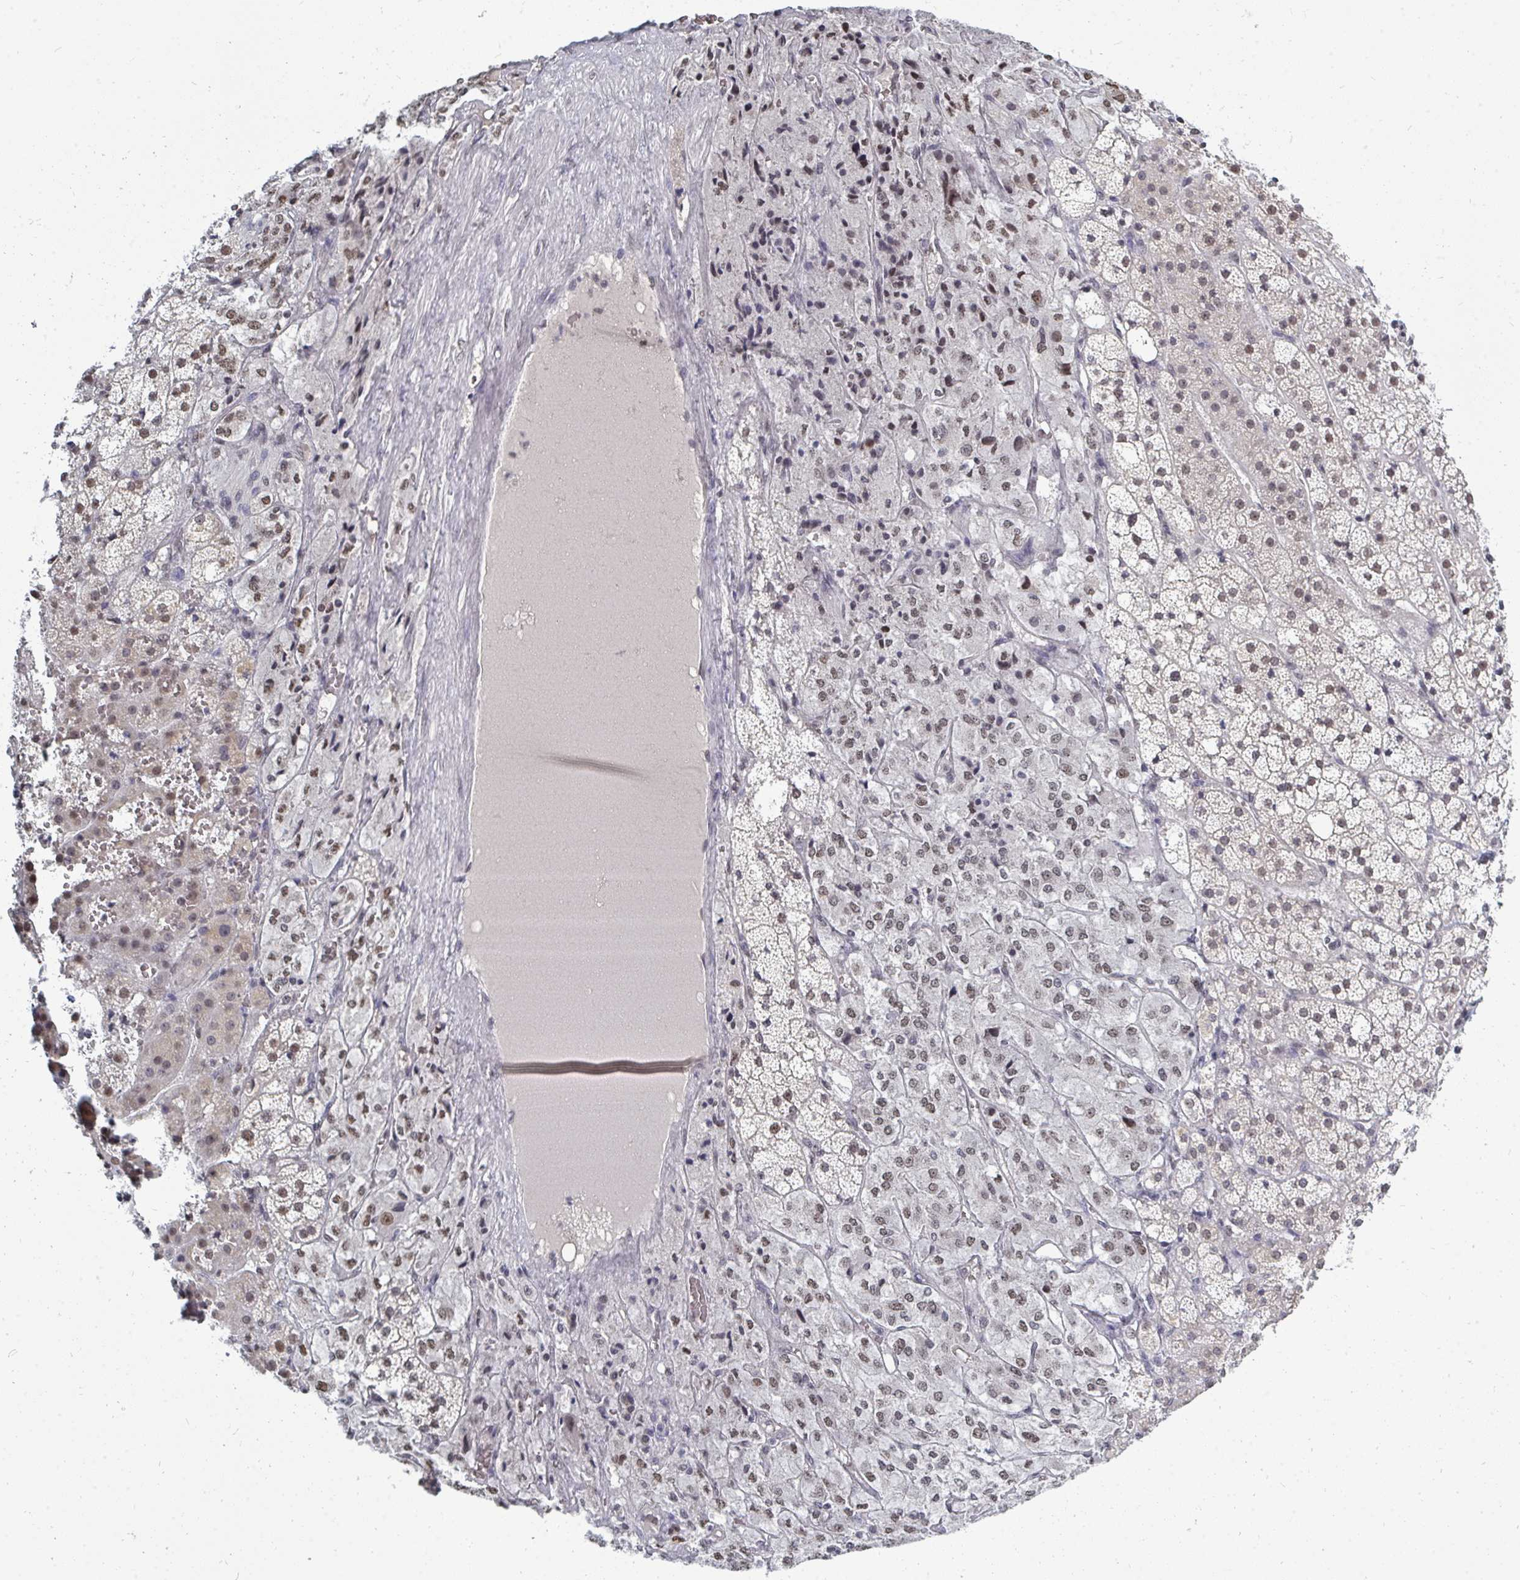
{"staining": {"intensity": "moderate", "quantity": ">75%", "location": "nuclear"}, "tissue": "adrenal gland", "cell_type": "Glandular cells", "image_type": "normal", "snomed": [{"axis": "morphology", "description": "Normal tissue, NOS"}, {"axis": "topography", "description": "Adrenal gland"}], "caption": "The immunohistochemical stain labels moderate nuclear staining in glandular cells of unremarkable adrenal gland. The protein is shown in brown color, while the nuclei are stained blue.", "gene": "TRIP12", "patient": {"sex": "male", "age": 53}}